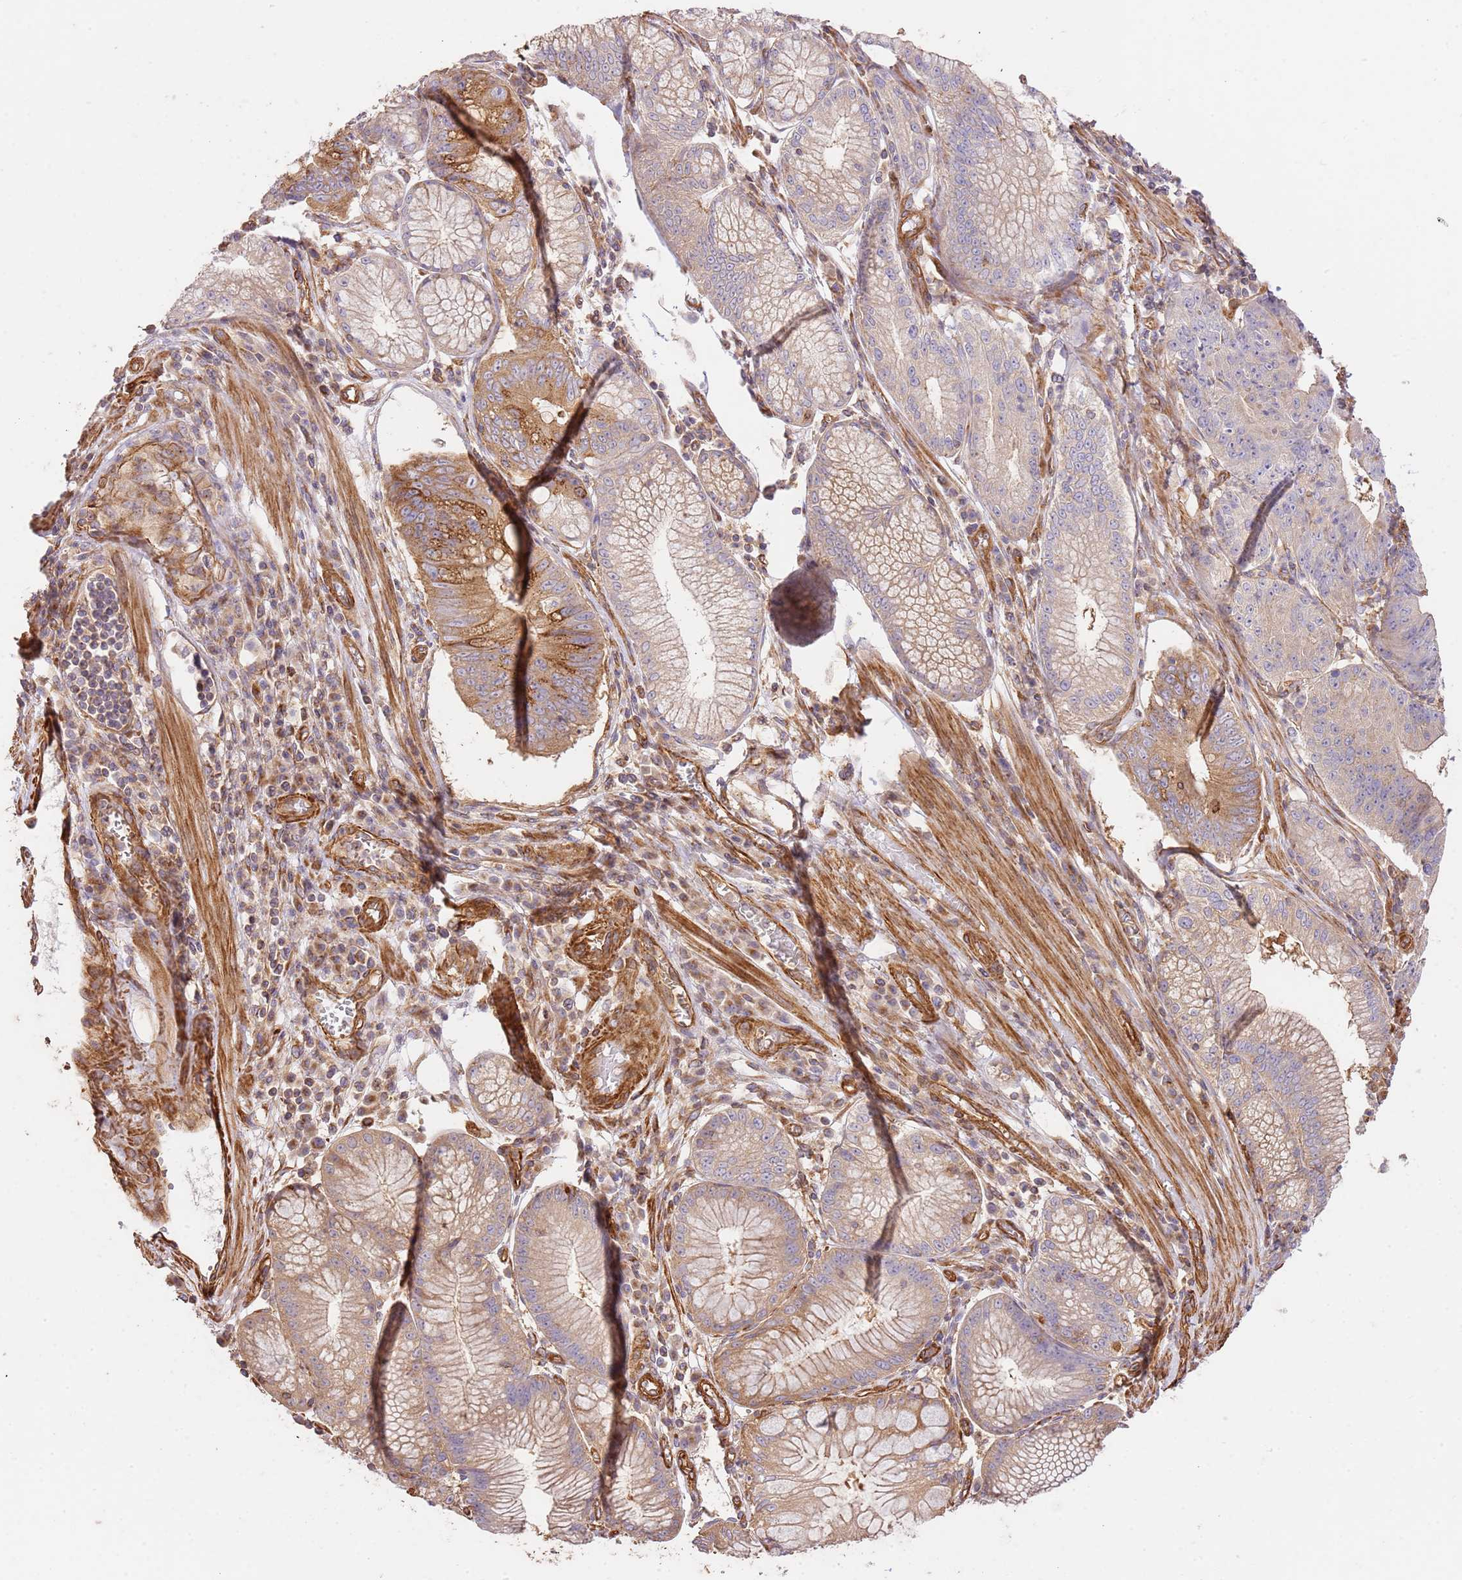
{"staining": {"intensity": "strong", "quantity": "25%-75%", "location": "cytoplasmic/membranous"}, "tissue": "stomach cancer", "cell_type": "Tumor cells", "image_type": "cancer", "snomed": [{"axis": "morphology", "description": "Adenocarcinoma, NOS"}, {"axis": "topography", "description": "Stomach"}], "caption": "Human adenocarcinoma (stomach) stained for a protein (brown) displays strong cytoplasmic/membranous positive positivity in about 25%-75% of tumor cells.", "gene": "ZBTB39", "patient": {"sex": "male", "age": 59}}